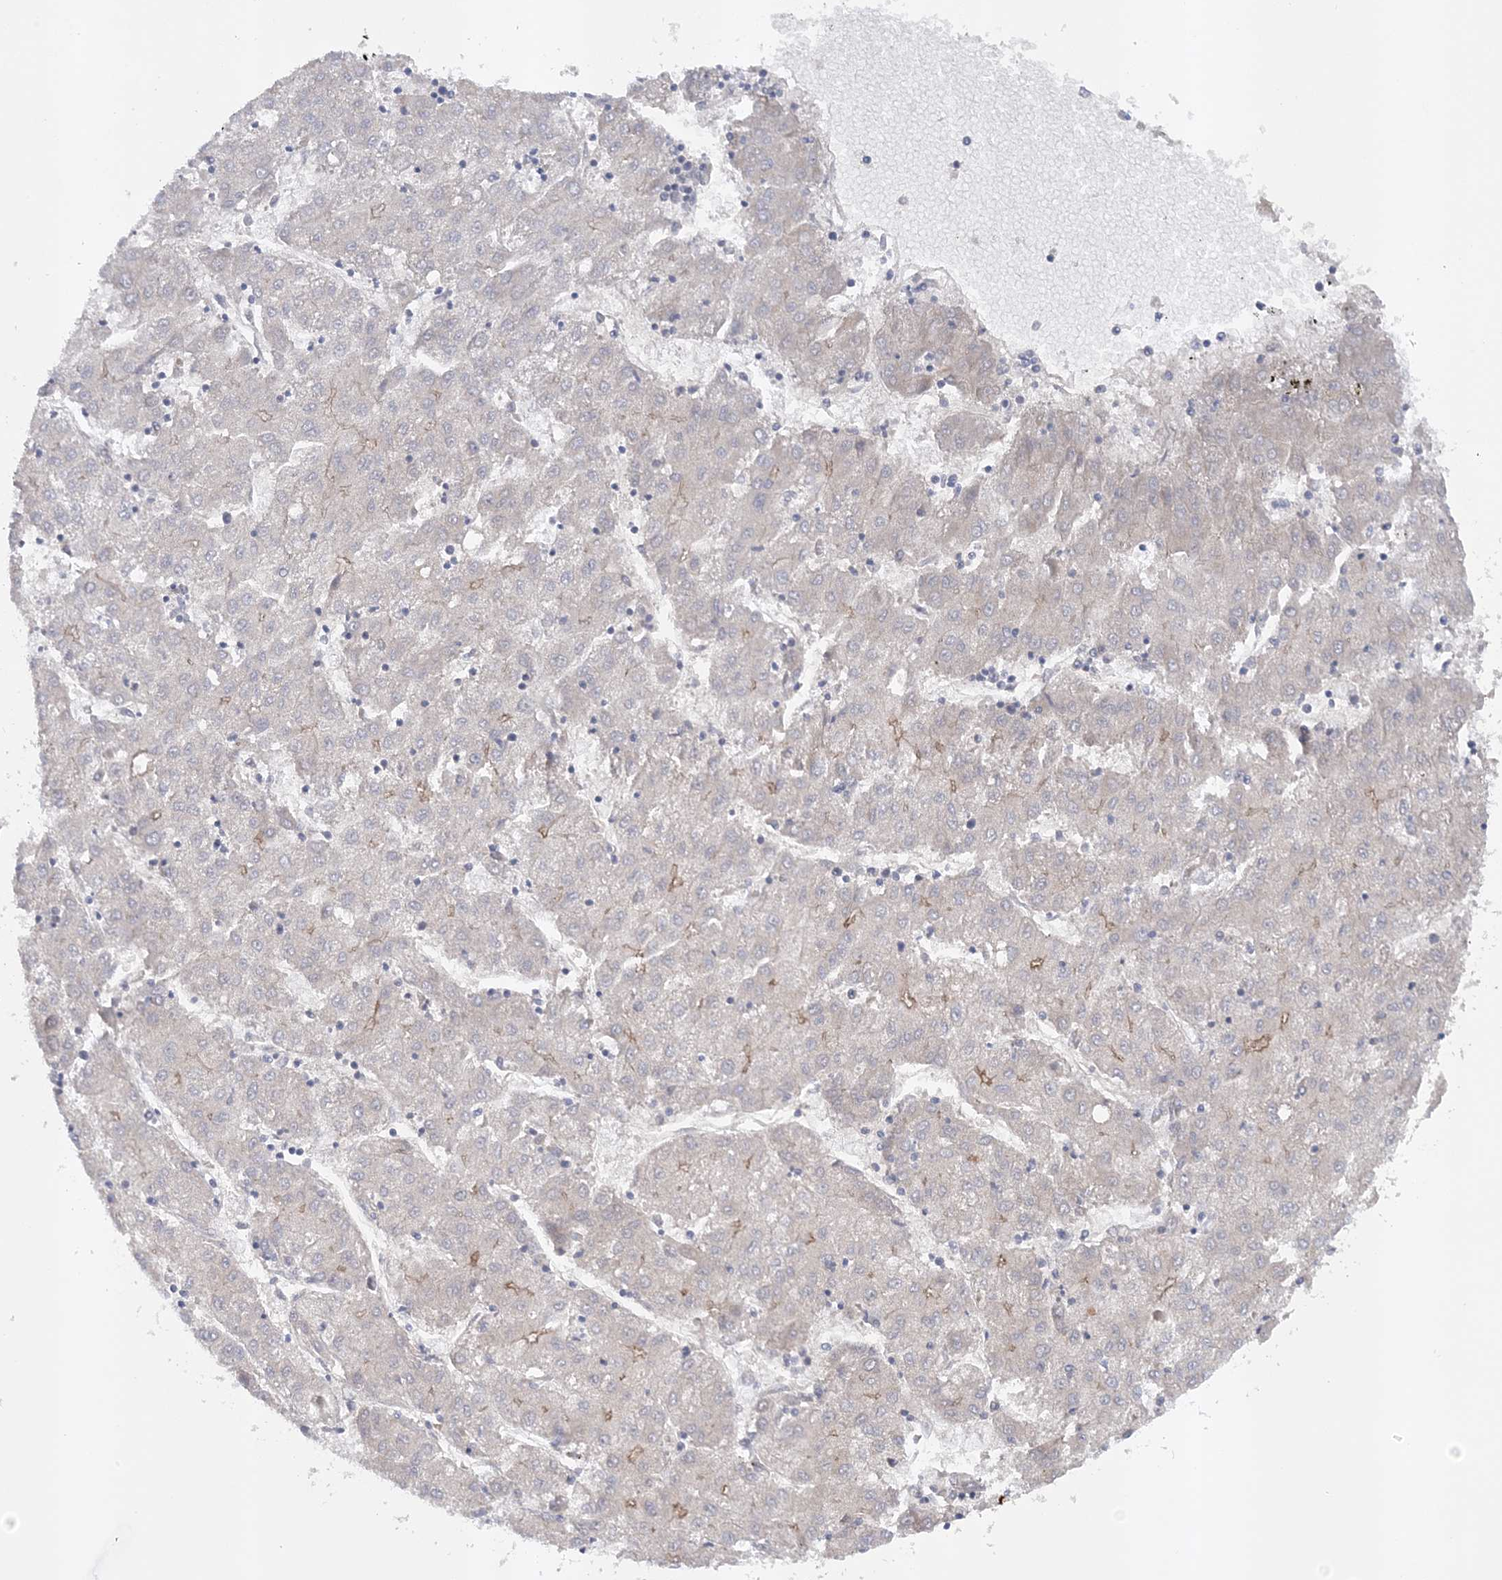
{"staining": {"intensity": "negative", "quantity": "none", "location": "none"}, "tissue": "liver cancer", "cell_type": "Tumor cells", "image_type": "cancer", "snomed": [{"axis": "morphology", "description": "Carcinoma, Hepatocellular, NOS"}, {"axis": "topography", "description": "Liver"}], "caption": "There is no significant staining in tumor cells of liver cancer.", "gene": "MMADHC", "patient": {"sex": "male", "age": 72}}